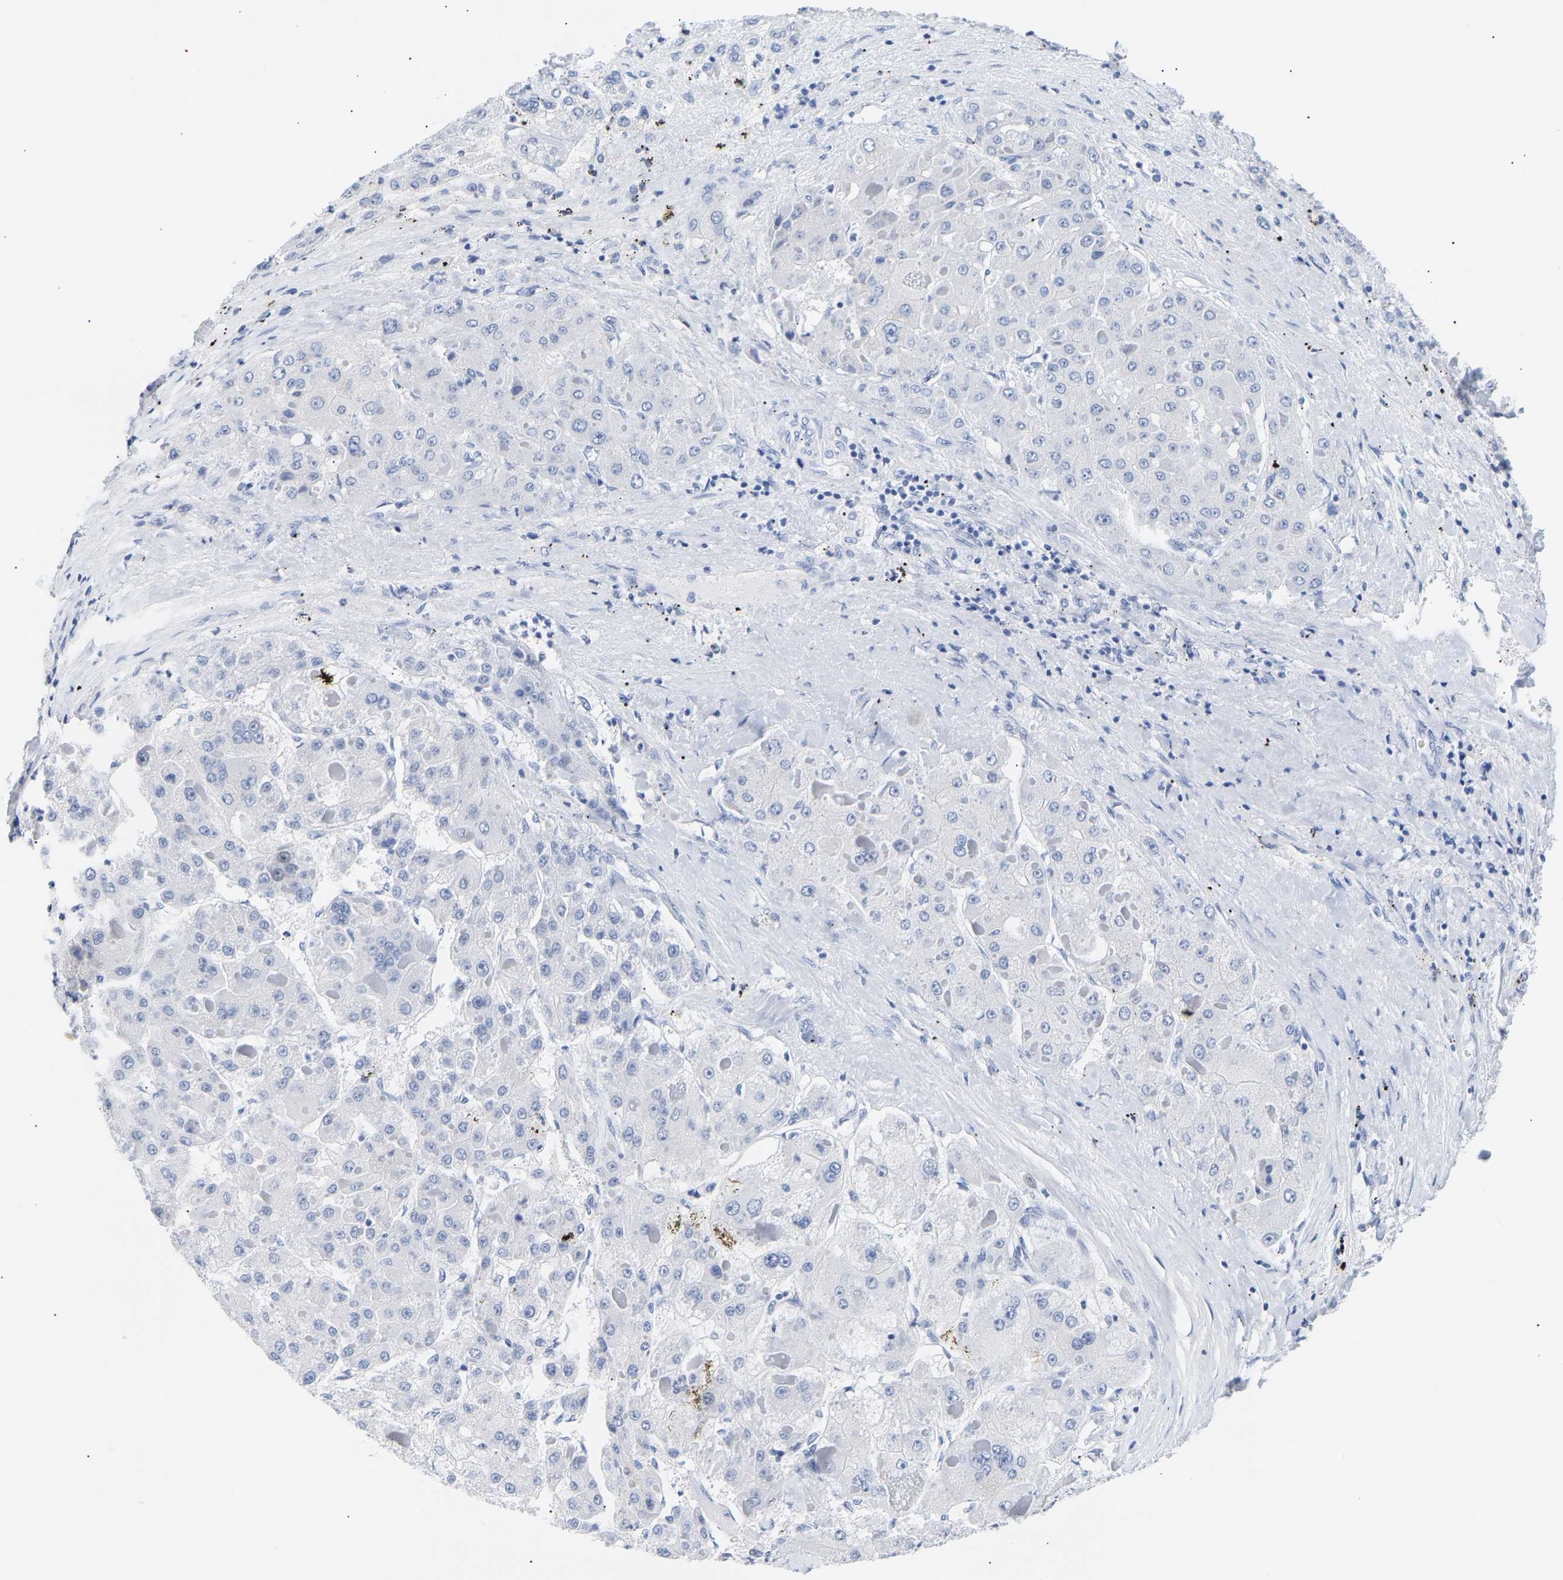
{"staining": {"intensity": "negative", "quantity": "none", "location": "none"}, "tissue": "liver cancer", "cell_type": "Tumor cells", "image_type": "cancer", "snomed": [{"axis": "morphology", "description": "Carcinoma, Hepatocellular, NOS"}, {"axis": "topography", "description": "Liver"}], "caption": "Human hepatocellular carcinoma (liver) stained for a protein using immunohistochemistry (IHC) exhibits no expression in tumor cells.", "gene": "SPINK2", "patient": {"sex": "female", "age": 73}}